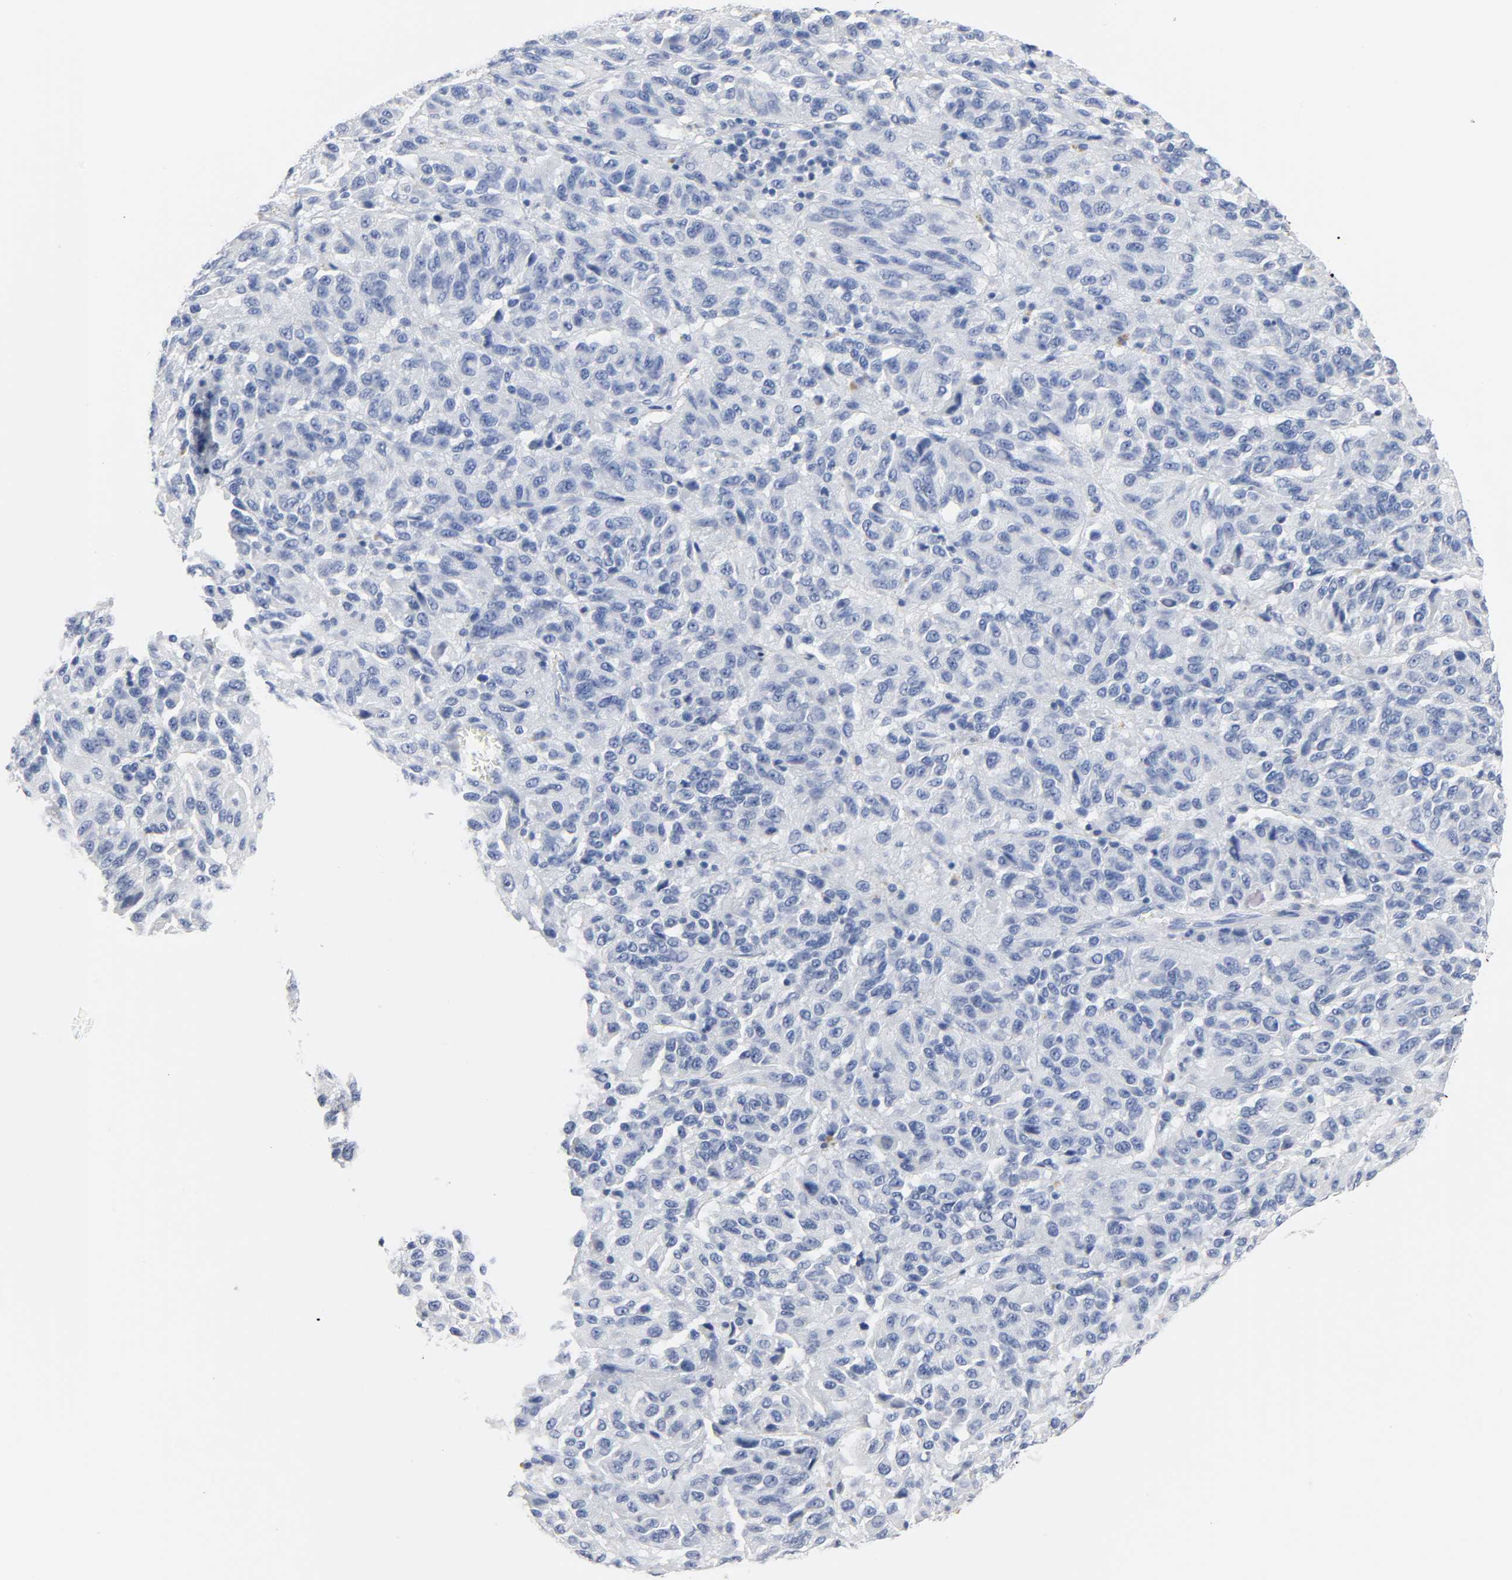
{"staining": {"intensity": "negative", "quantity": "none", "location": "none"}, "tissue": "melanoma", "cell_type": "Tumor cells", "image_type": "cancer", "snomed": [{"axis": "morphology", "description": "Malignant melanoma, Metastatic site"}, {"axis": "topography", "description": "Lung"}], "caption": "The histopathology image demonstrates no staining of tumor cells in melanoma.", "gene": "ACP3", "patient": {"sex": "male", "age": 64}}